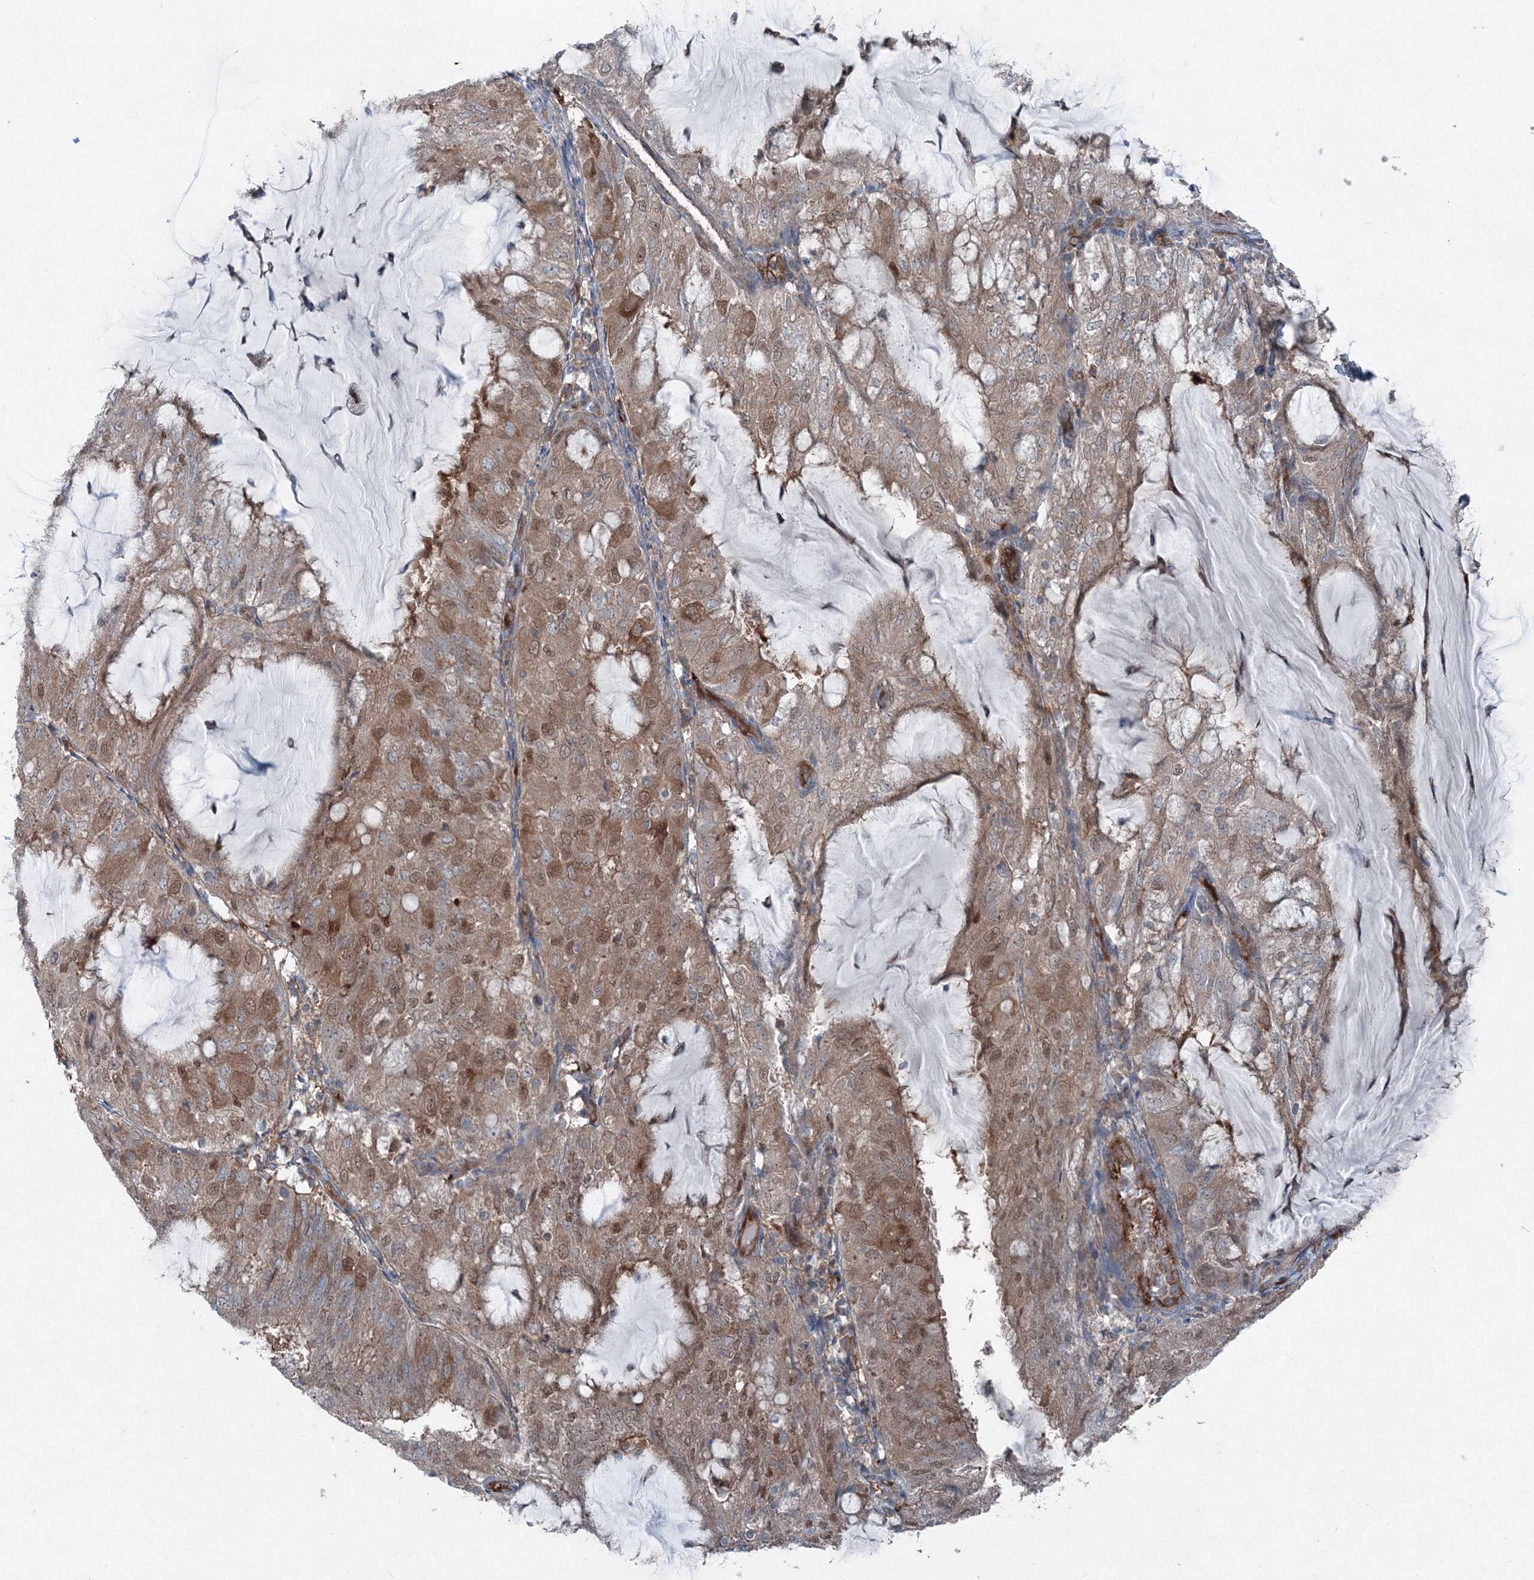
{"staining": {"intensity": "moderate", "quantity": ">75%", "location": "cytoplasmic/membranous,nuclear"}, "tissue": "endometrial cancer", "cell_type": "Tumor cells", "image_type": "cancer", "snomed": [{"axis": "morphology", "description": "Adenocarcinoma, NOS"}, {"axis": "topography", "description": "Endometrium"}], "caption": "This histopathology image exhibits immunohistochemistry staining of human adenocarcinoma (endometrial), with medium moderate cytoplasmic/membranous and nuclear positivity in about >75% of tumor cells.", "gene": "TPRKB", "patient": {"sex": "female", "age": 81}}